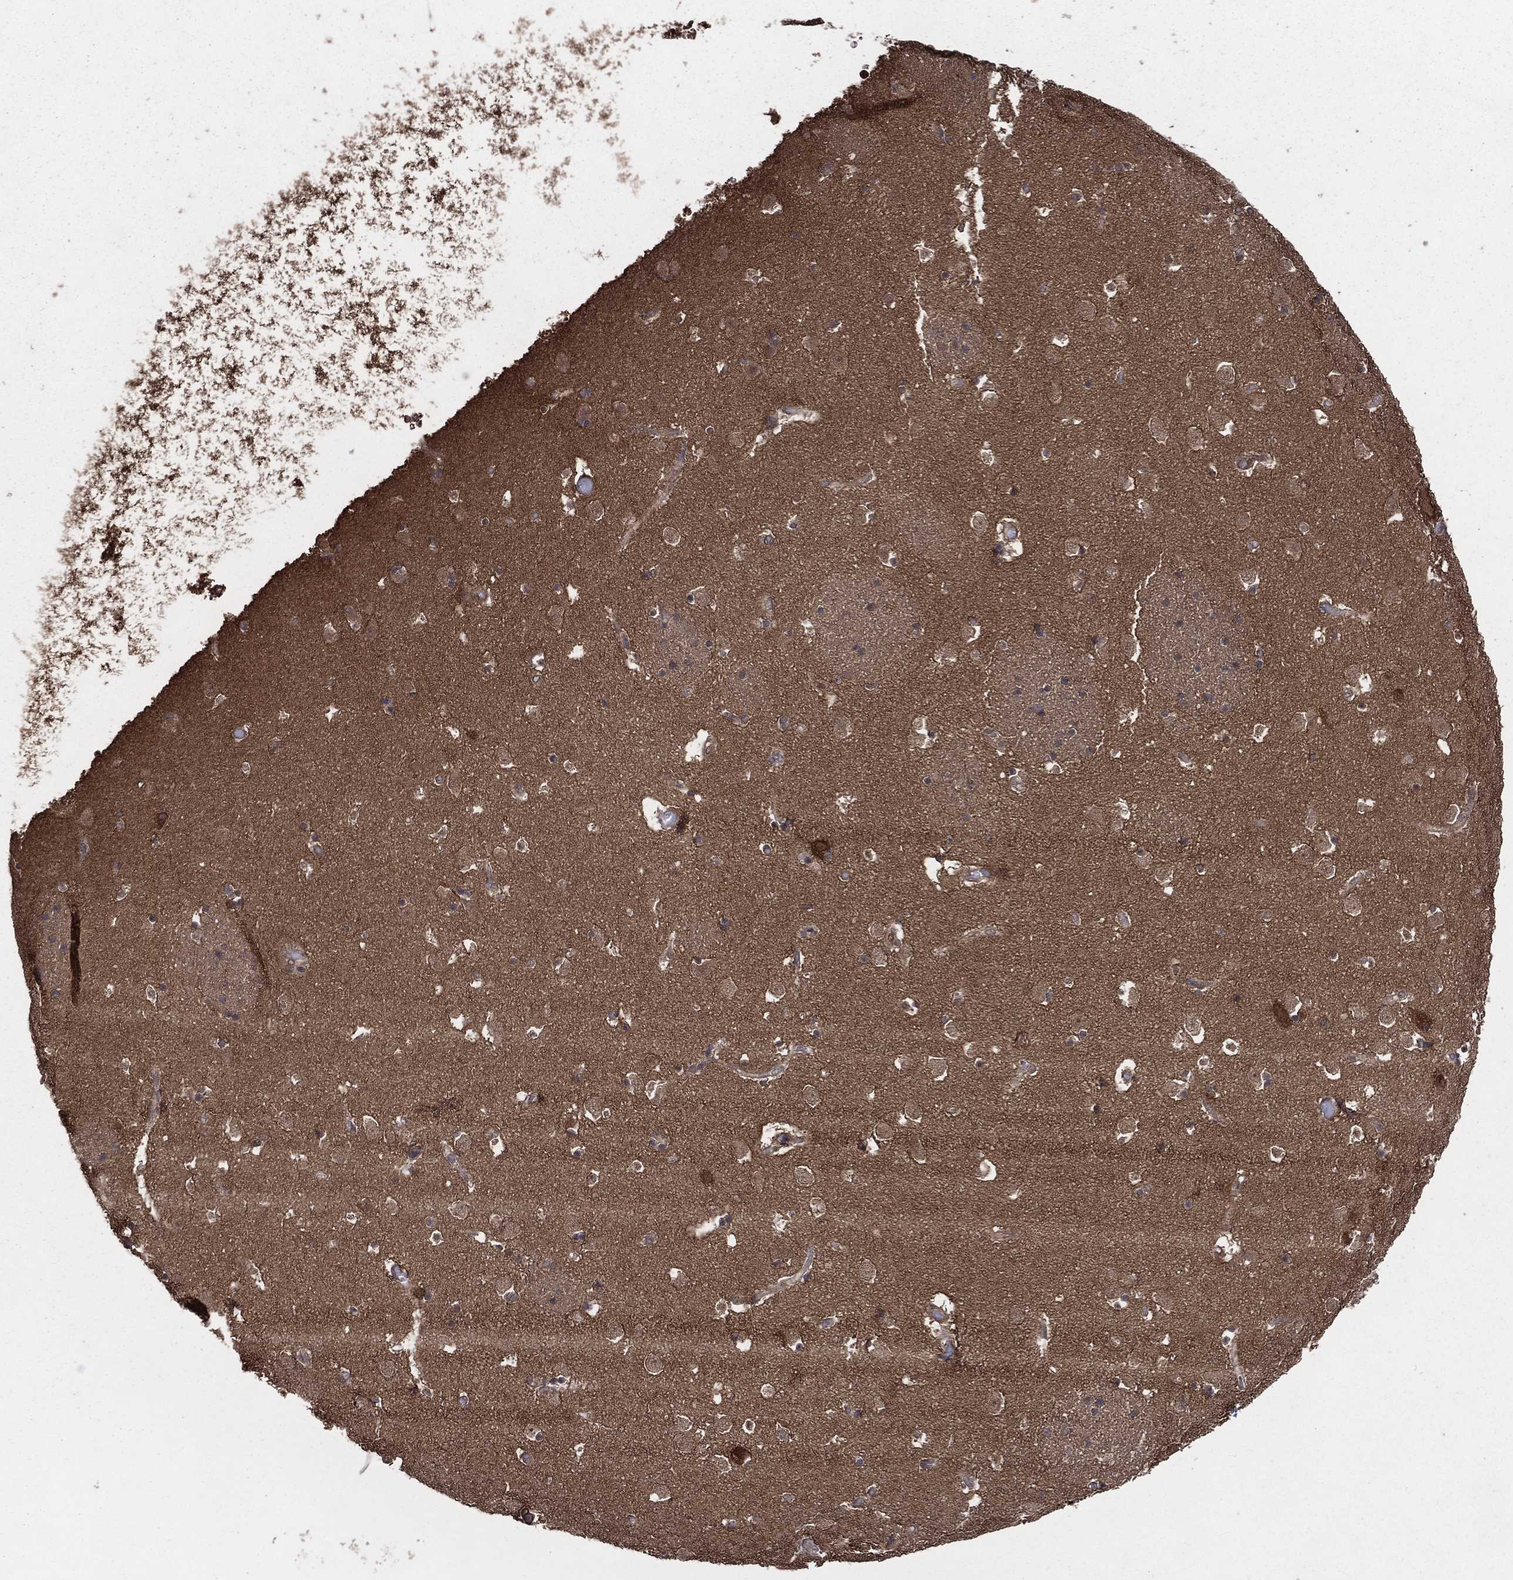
{"staining": {"intensity": "negative", "quantity": "none", "location": "none"}, "tissue": "caudate", "cell_type": "Glial cells", "image_type": "normal", "snomed": [{"axis": "morphology", "description": "Normal tissue, NOS"}, {"axis": "topography", "description": "Lateral ventricle wall"}], "caption": "Glial cells show no significant expression in unremarkable caudate. (Stains: DAB (3,3'-diaminobenzidine) immunohistochemistry with hematoxylin counter stain, Microscopy: brightfield microscopy at high magnification).", "gene": "FGD1", "patient": {"sex": "female", "age": 42}}